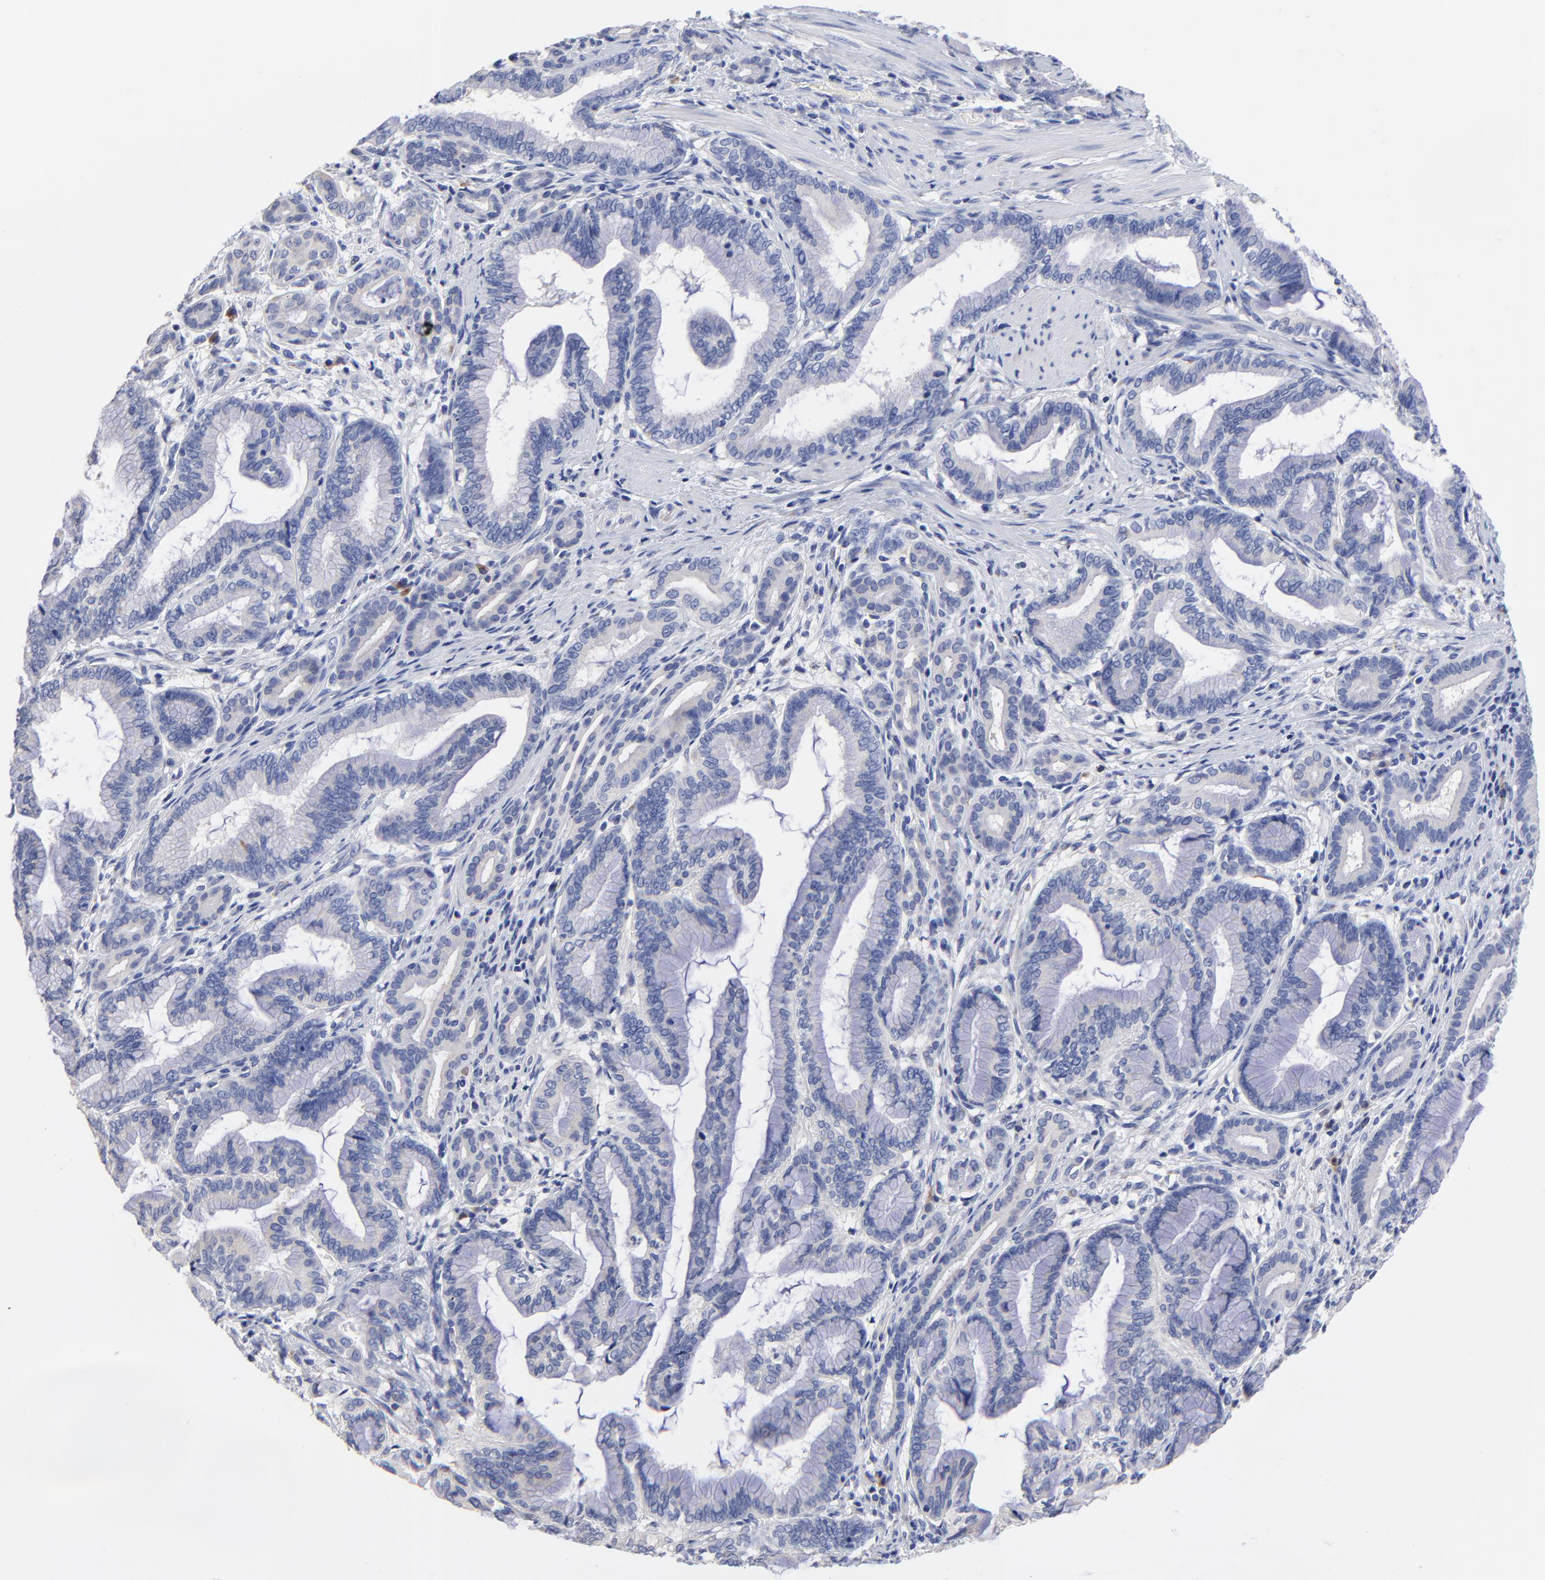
{"staining": {"intensity": "negative", "quantity": "none", "location": "none"}, "tissue": "pancreatic cancer", "cell_type": "Tumor cells", "image_type": "cancer", "snomed": [{"axis": "morphology", "description": "Adenocarcinoma, NOS"}, {"axis": "topography", "description": "Pancreas"}], "caption": "Tumor cells show no significant positivity in pancreatic cancer (adenocarcinoma).", "gene": "LAX1", "patient": {"sex": "female", "age": 64}}